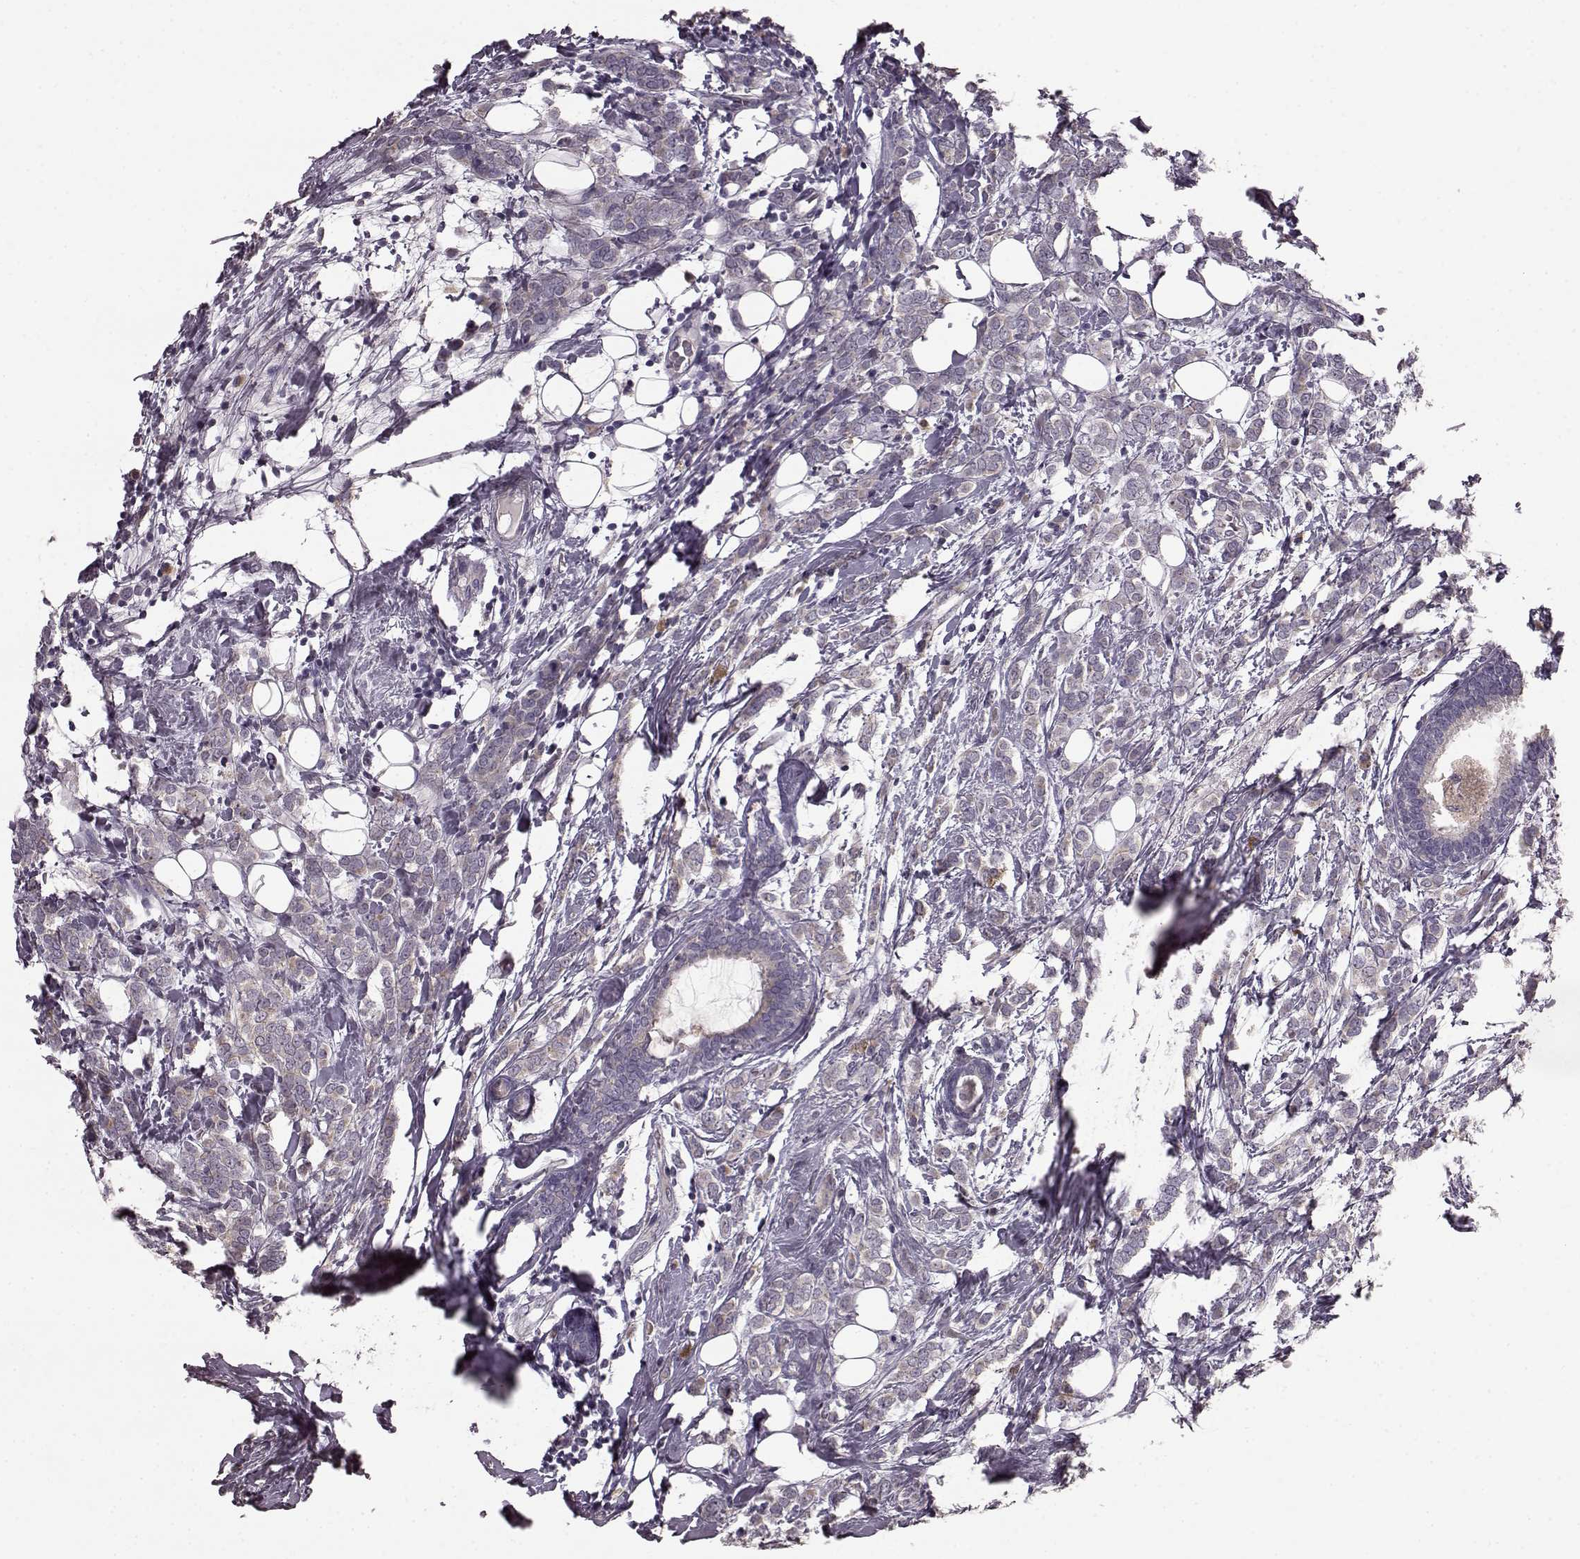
{"staining": {"intensity": "weak", "quantity": "25%-75%", "location": "cytoplasmic/membranous"}, "tissue": "breast cancer", "cell_type": "Tumor cells", "image_type": "cancer", "snomed": [{"axis": "morphology", "description": "Lobular carcinoma"}, {"axis": "topography", "description": "Breast"}], "caption": "A high-resolution micrograph shows immunohistochemistry staining of lobular carcinoma (breast), which displays weak cytoplasmic/membranous staining in approximately 25%-75% of tumor cells.", "gene": "SLC52A3", "patient": {"sex": "female", "age": 49}}